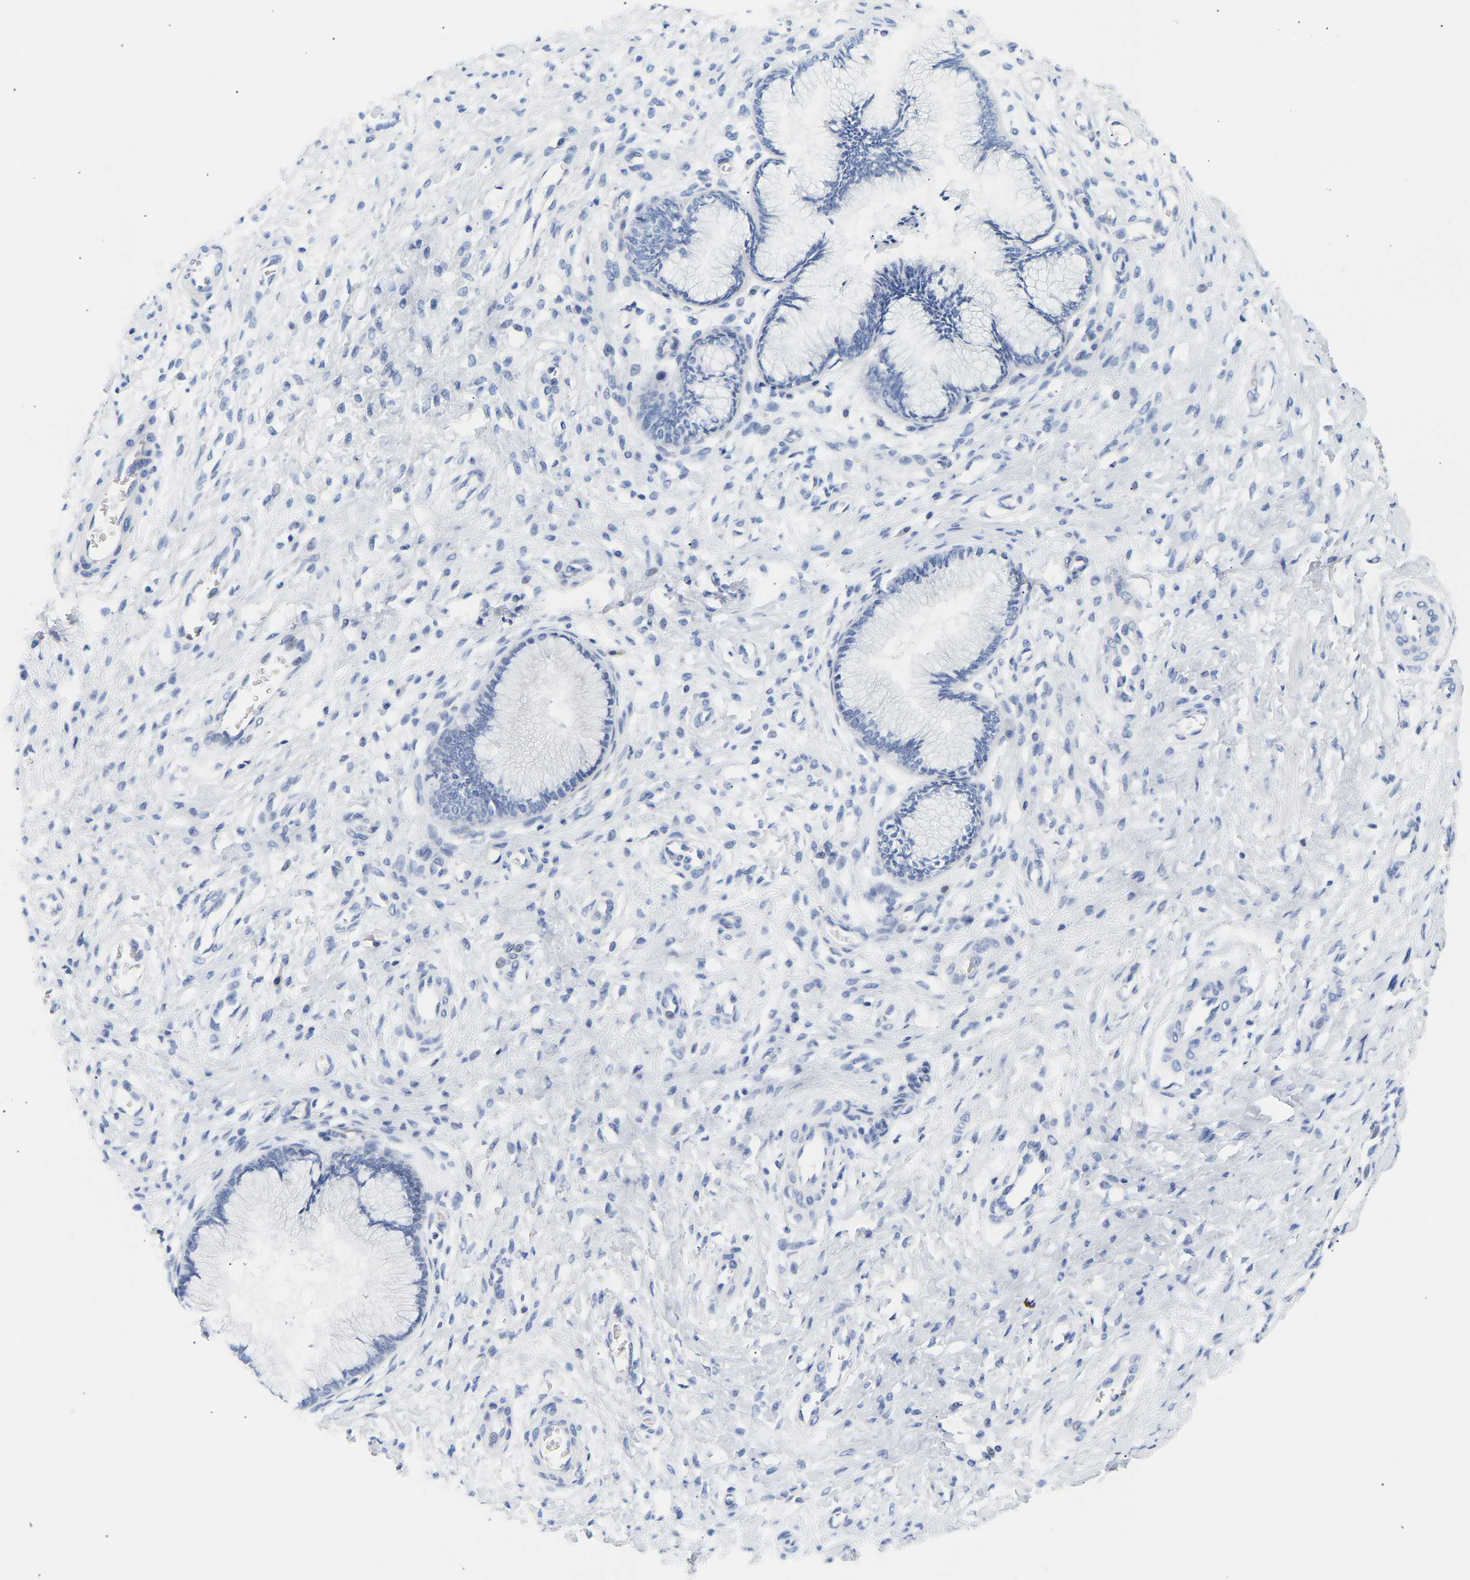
{"staining": {"intensity": "negative", "quantity": "none", "location": "none"}, "tissue": "cervix", "cell_type": "Glandular cells", "image_type": "normal", "snomed": [{"axis": "morphology", "description": "Normal tissue, NOS"}, {"axis": "topography", "description": "Cervix"}], "caption": "IHC of benign cervix exhibits no positivity in glandular cells. (Immunohistochemistry (ihc), brightfield microscopy, high magnification).", "gene": "SPINK2", "patient": {"sex": "female", "age": 55}}